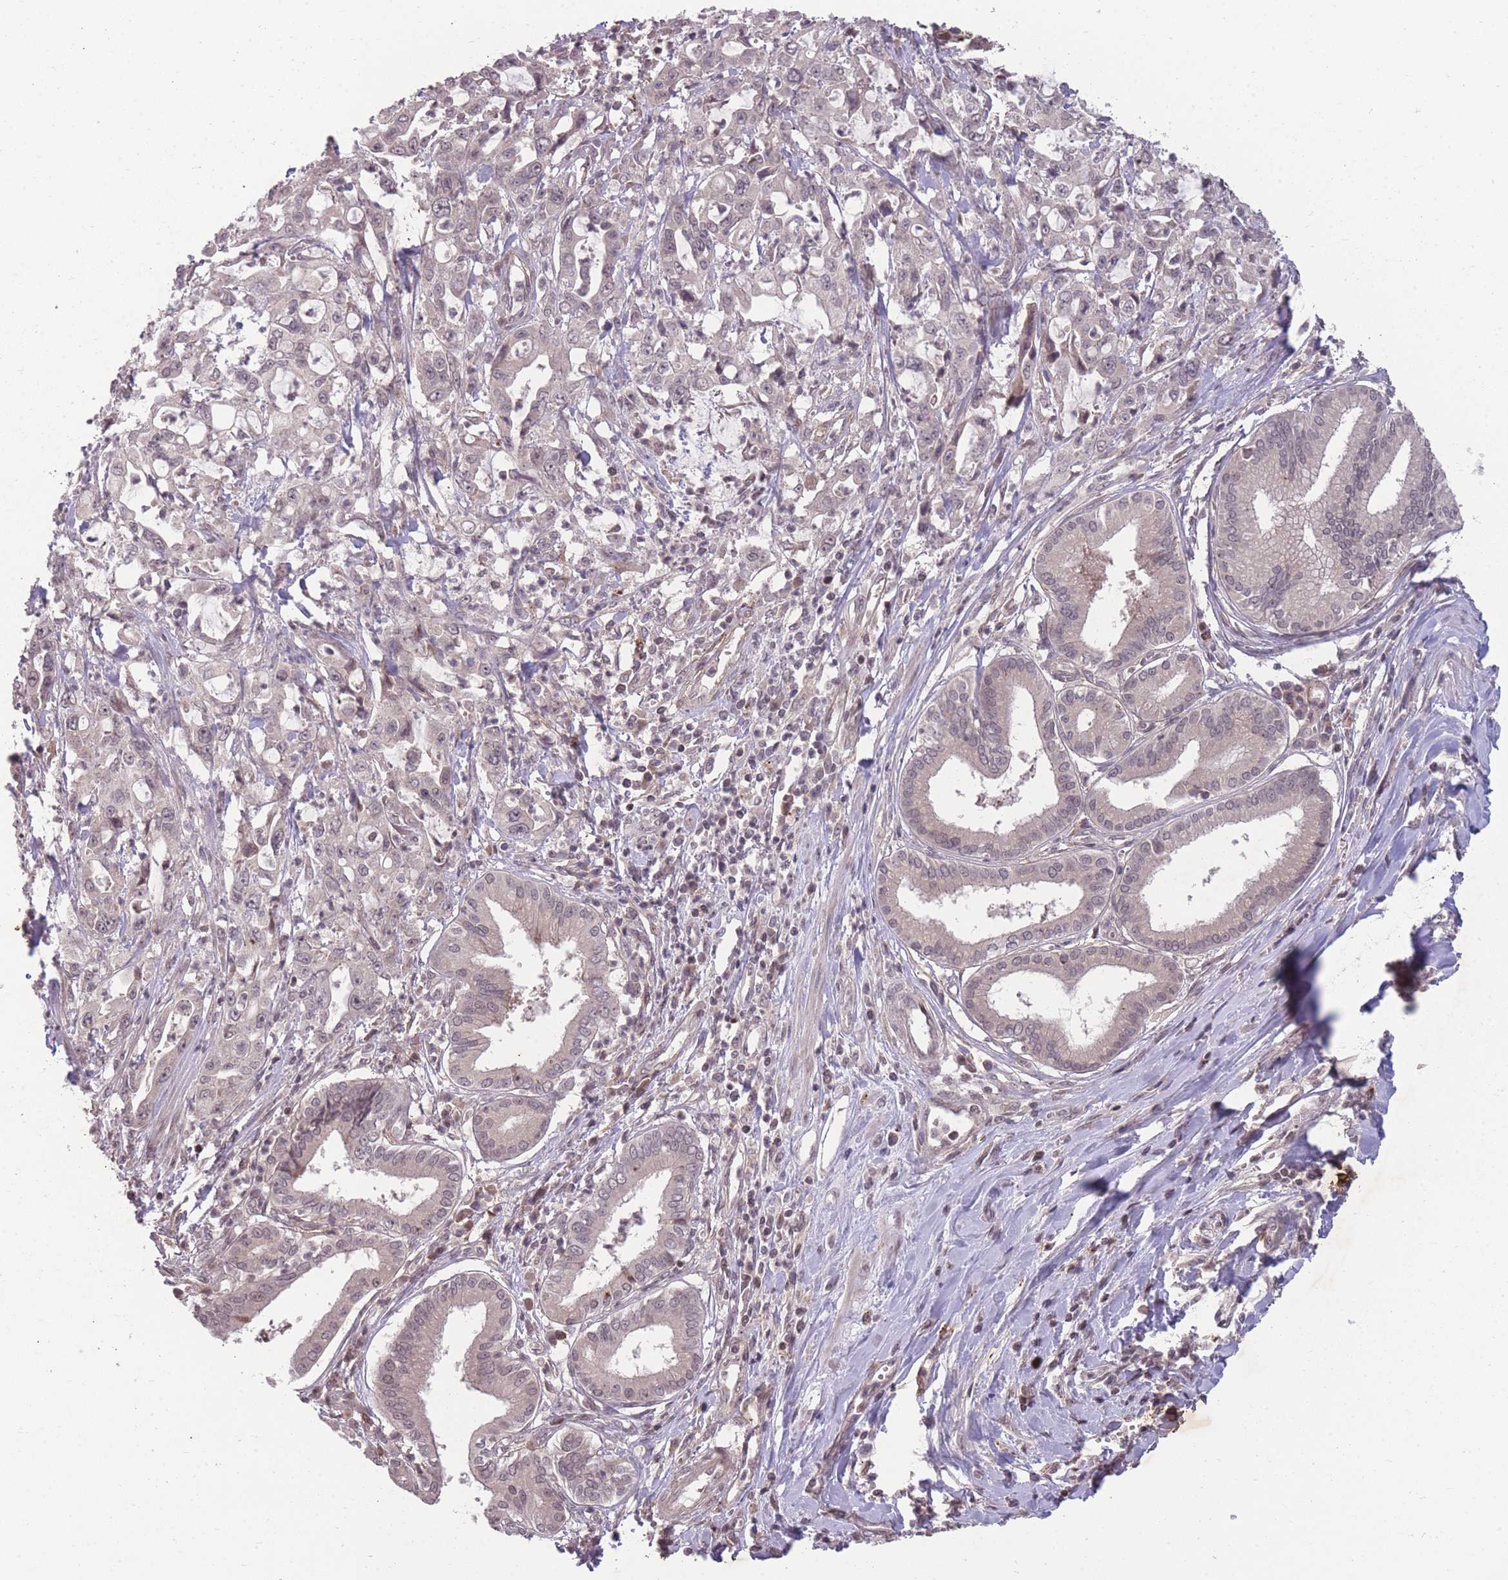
{"staining": {"intensity": "negative", "quantity": "none", "location": "none"}, "tissue": "pancreatic cancer", "cell_type": "Tumor cells", "image_type": "cancer", "snomed": [{"axis": "morphology", "description": "Adenocarcinoma, NOS"}, {"axis": "topography", "description": "Pancreas"}], "caption": "Photomicrograph shows no protein positivity in tumor cells of pancreatic adenocarcinoma tissue.", "gene": "GGT5", "patient": {"sex": "female", "age": 61}}